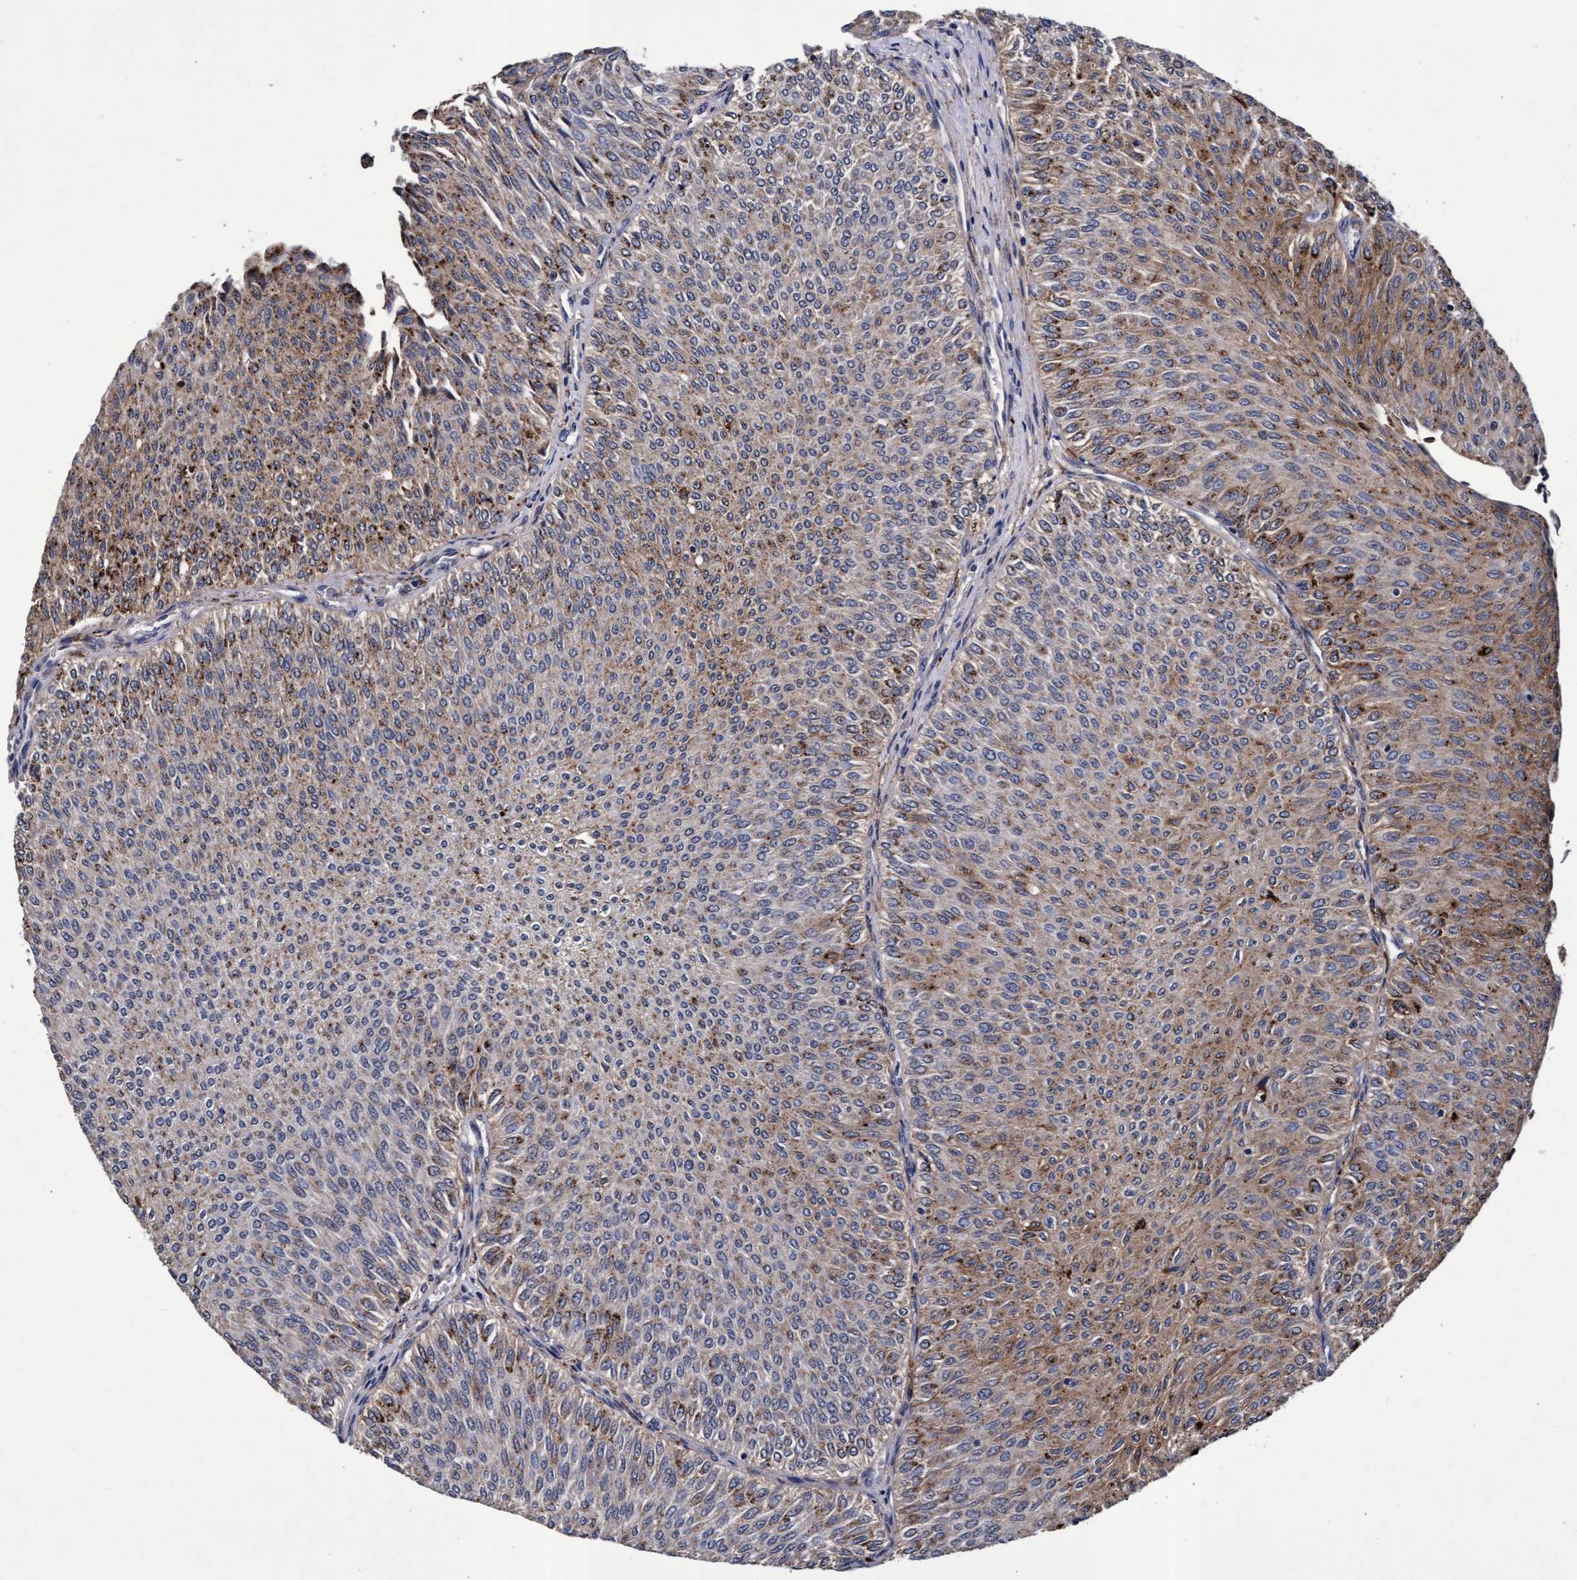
{"staining": {"intensity": "moderate", "quantity": ">75%", "location": "cytoplasmic/membranous"}, "tissue": "urothelial cancer", "cell_type": "Tumor cells", "image_type": "cancer", "snomed": [{"axis": "morphology", "description": "Urothelial carcinoma, Low grade"}, {"axis": "topography", "description": "Urinary bladder"}], "caption": "Immunohistochemistry (IHC) staining of urothelial carcinoma (low-grade), which exhibits medium levels of moderate cytoplasmic/membranous staining in about >75% of tumor cells indicating moderate cytoplasmic/membranous protein expression. The staining was performed using DAB (brown) for protein detection and nuclei were counterstained in hematoxylin (blue).", "gene": "CPQ", "patient": {"sex": "male", "age": 78}}